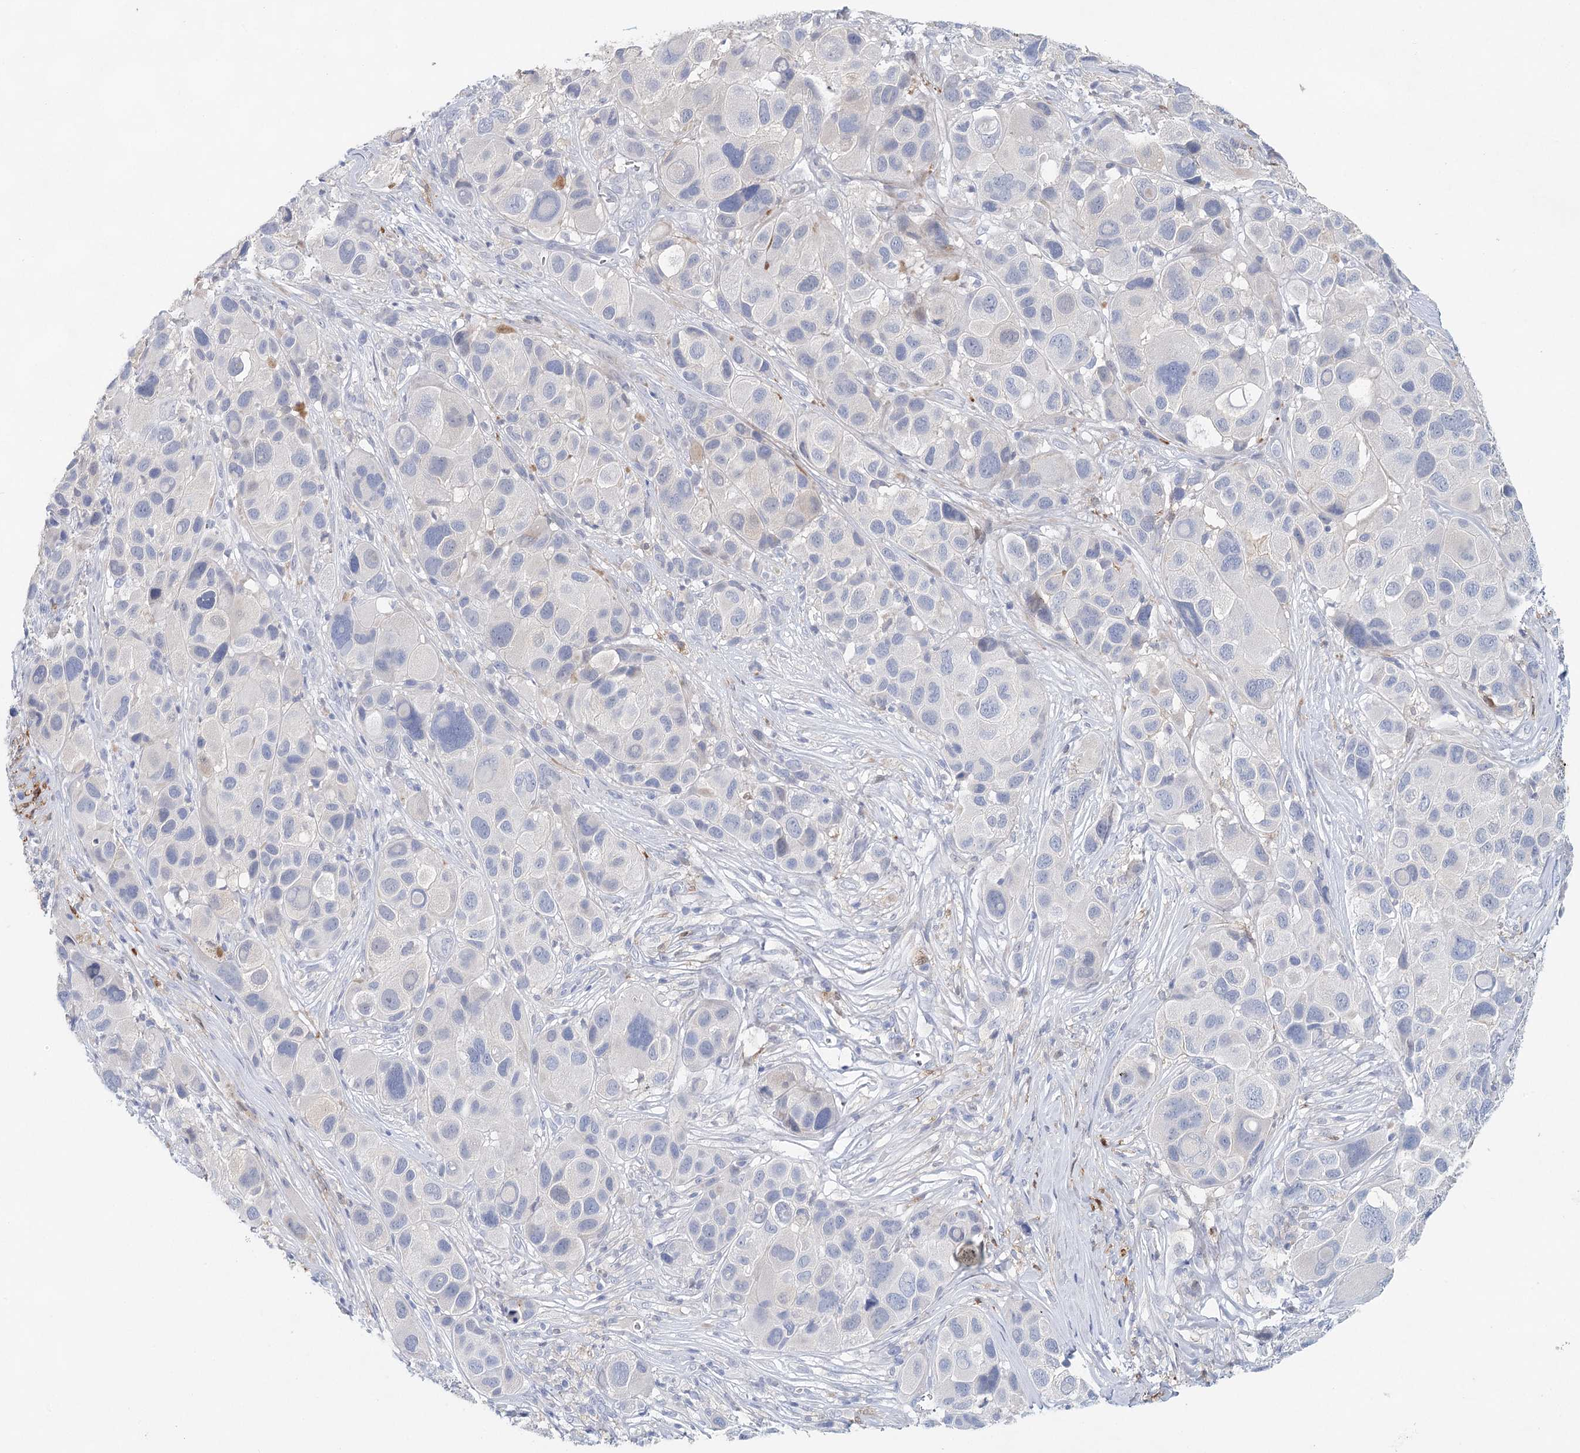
{"staining": {"intensity": "negative", "quantity": "none", "location": "none"}, "tissue": "melanoma", "cell_type": "Tumor cells", "image_type": "cancer", "snomed": [{"axis": "morphology", "description": "Malignant melanoma, NOS"}, {"axis": "topography", "description": "Skin of trunk"}], "caption": "IHC of human melanoma demonstrates no expression in tumor cells. (DAB immunohistochemistry with hematoxylin counter stain).", "gene": "SLC19A3", "patient": {"sex": "male", "age": 71}}